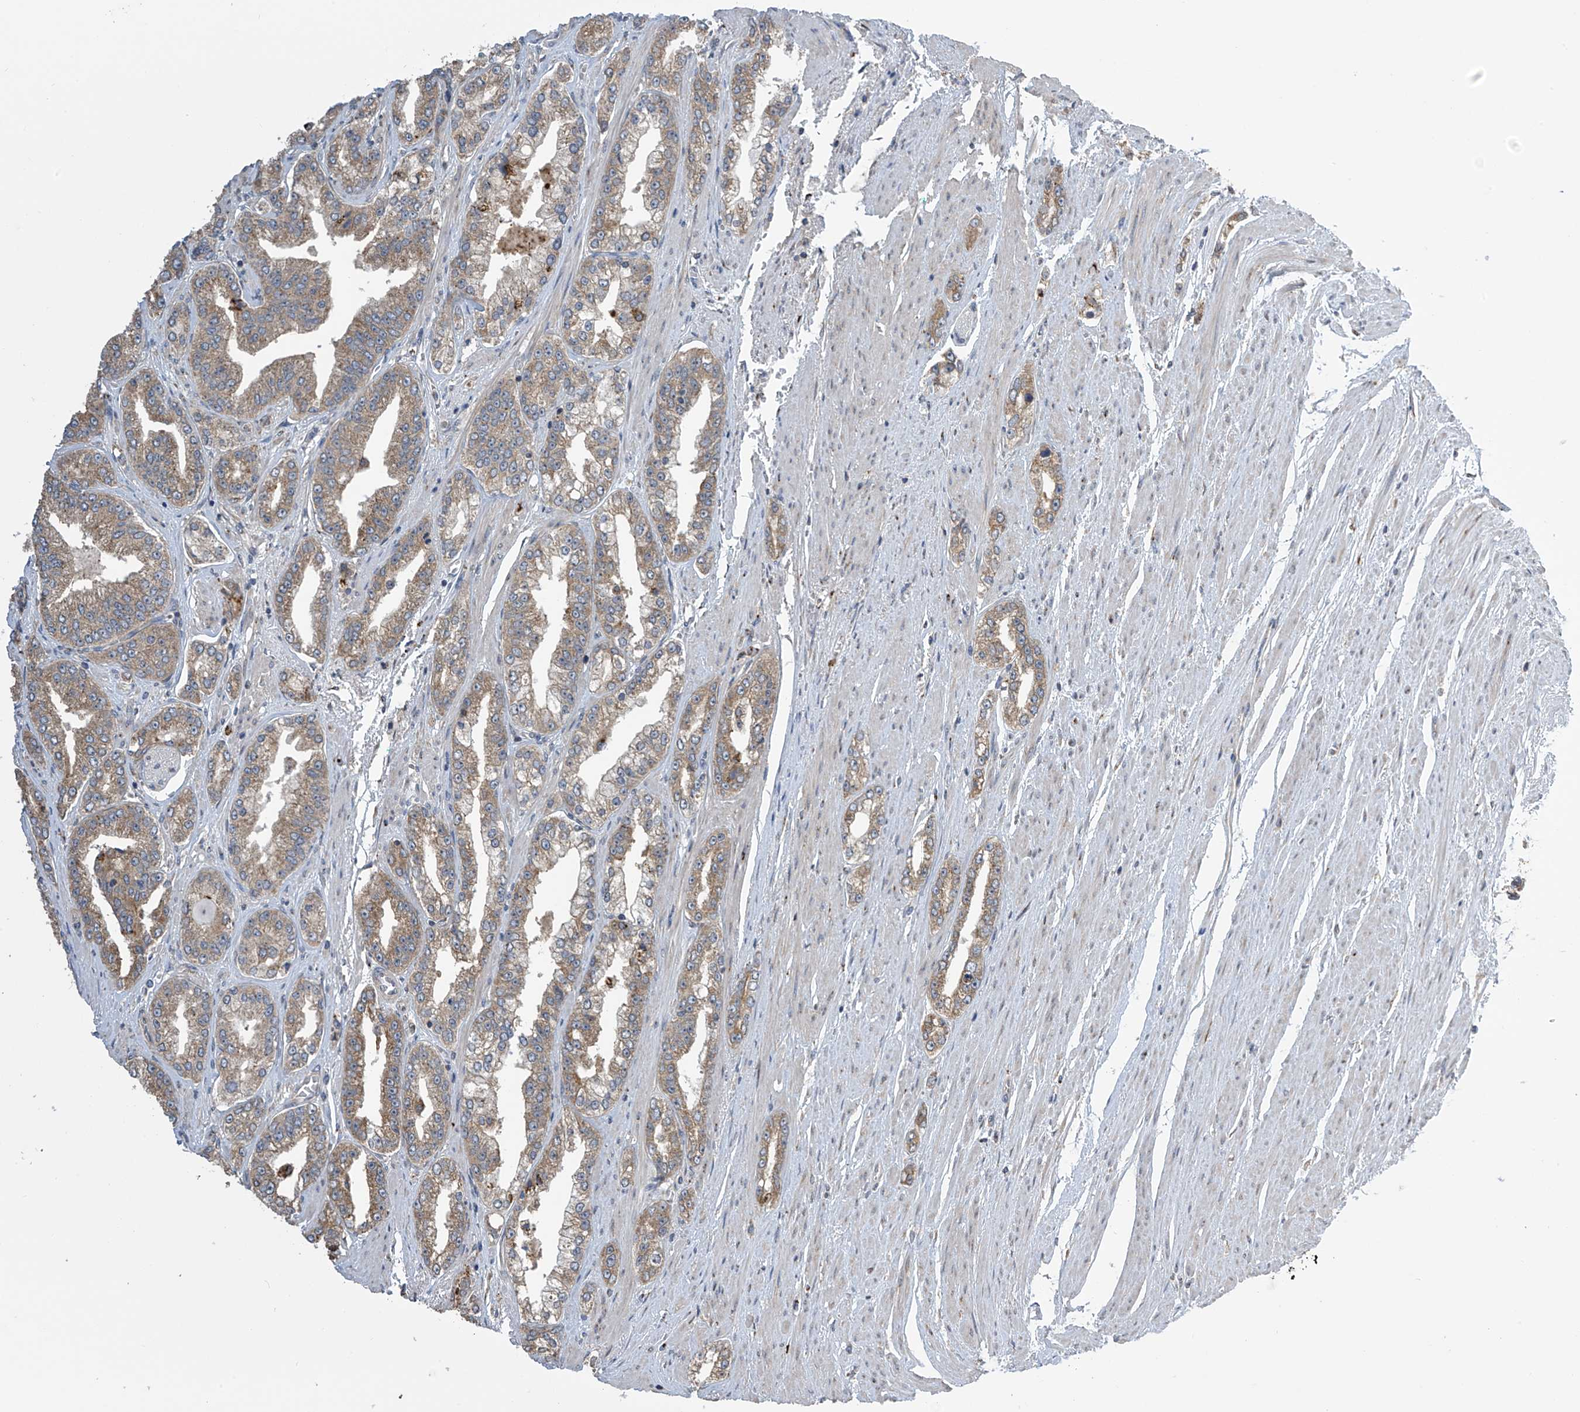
{"staining": {"intensity": "moderate", "quantity": ">75%", "location": "cytoplasmic/membranous"}, "tissue": "prostate cancer", "cell_type": "Tumor cells", "image_type": "cancer", "snomed": [{"axis": "morphology", "description": "Adenocarcinoma, High grade"}, {"axis": "topography", "description": "Prostate"}], "caption": "Moderate cytoplasmic/membranous expression for a protein is appreciated in about >75% of tumor cells of adenocarcinoma (high-grade) (prostate) using IHC.", "gene": "PNPT1", "patient": {"sex": "male", "age": 71}}